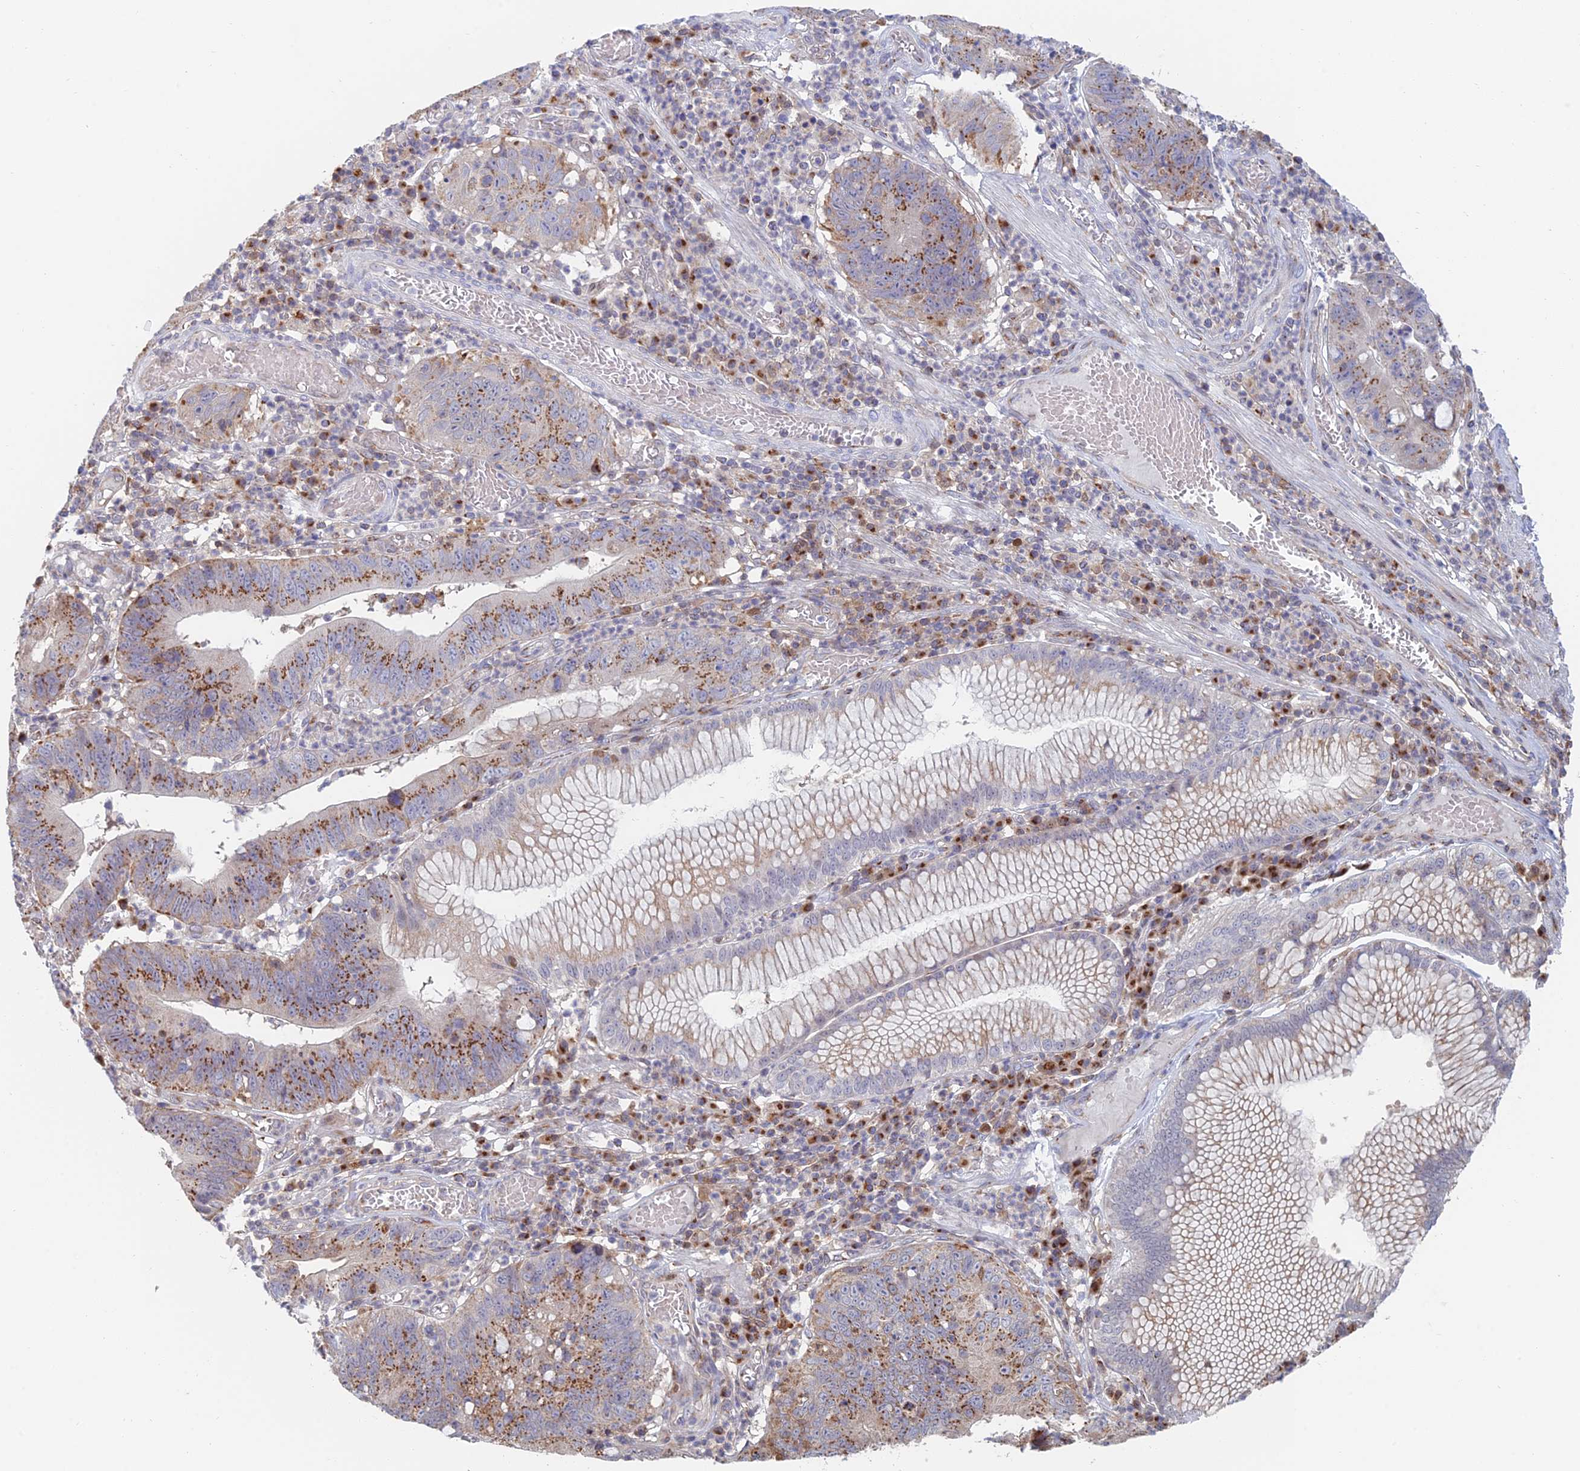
{"staining": {"intensity": "moderate", "quantity": ">75%", "location": "cytoplasmic/membranous"}, "tissue": "stomach cancer", "cell_type": "Tumor cells", "image_type": "cancer", "snomed": [{"axis": "morphology", "description": "Adenocarcinoma, NOS"}, {"axis": "topography", "description": "Stomach"}], "caption": "Stomach cancer was stained to show a protein in brown. There is medium levels of moderate cytoplasmic/membranous expression in approximately >75% of tumor cells. (IHC, brightfield microscopy, high magnification).", "gene": "HS2ST1", "patient": {"sex": "male", "age": 59}}